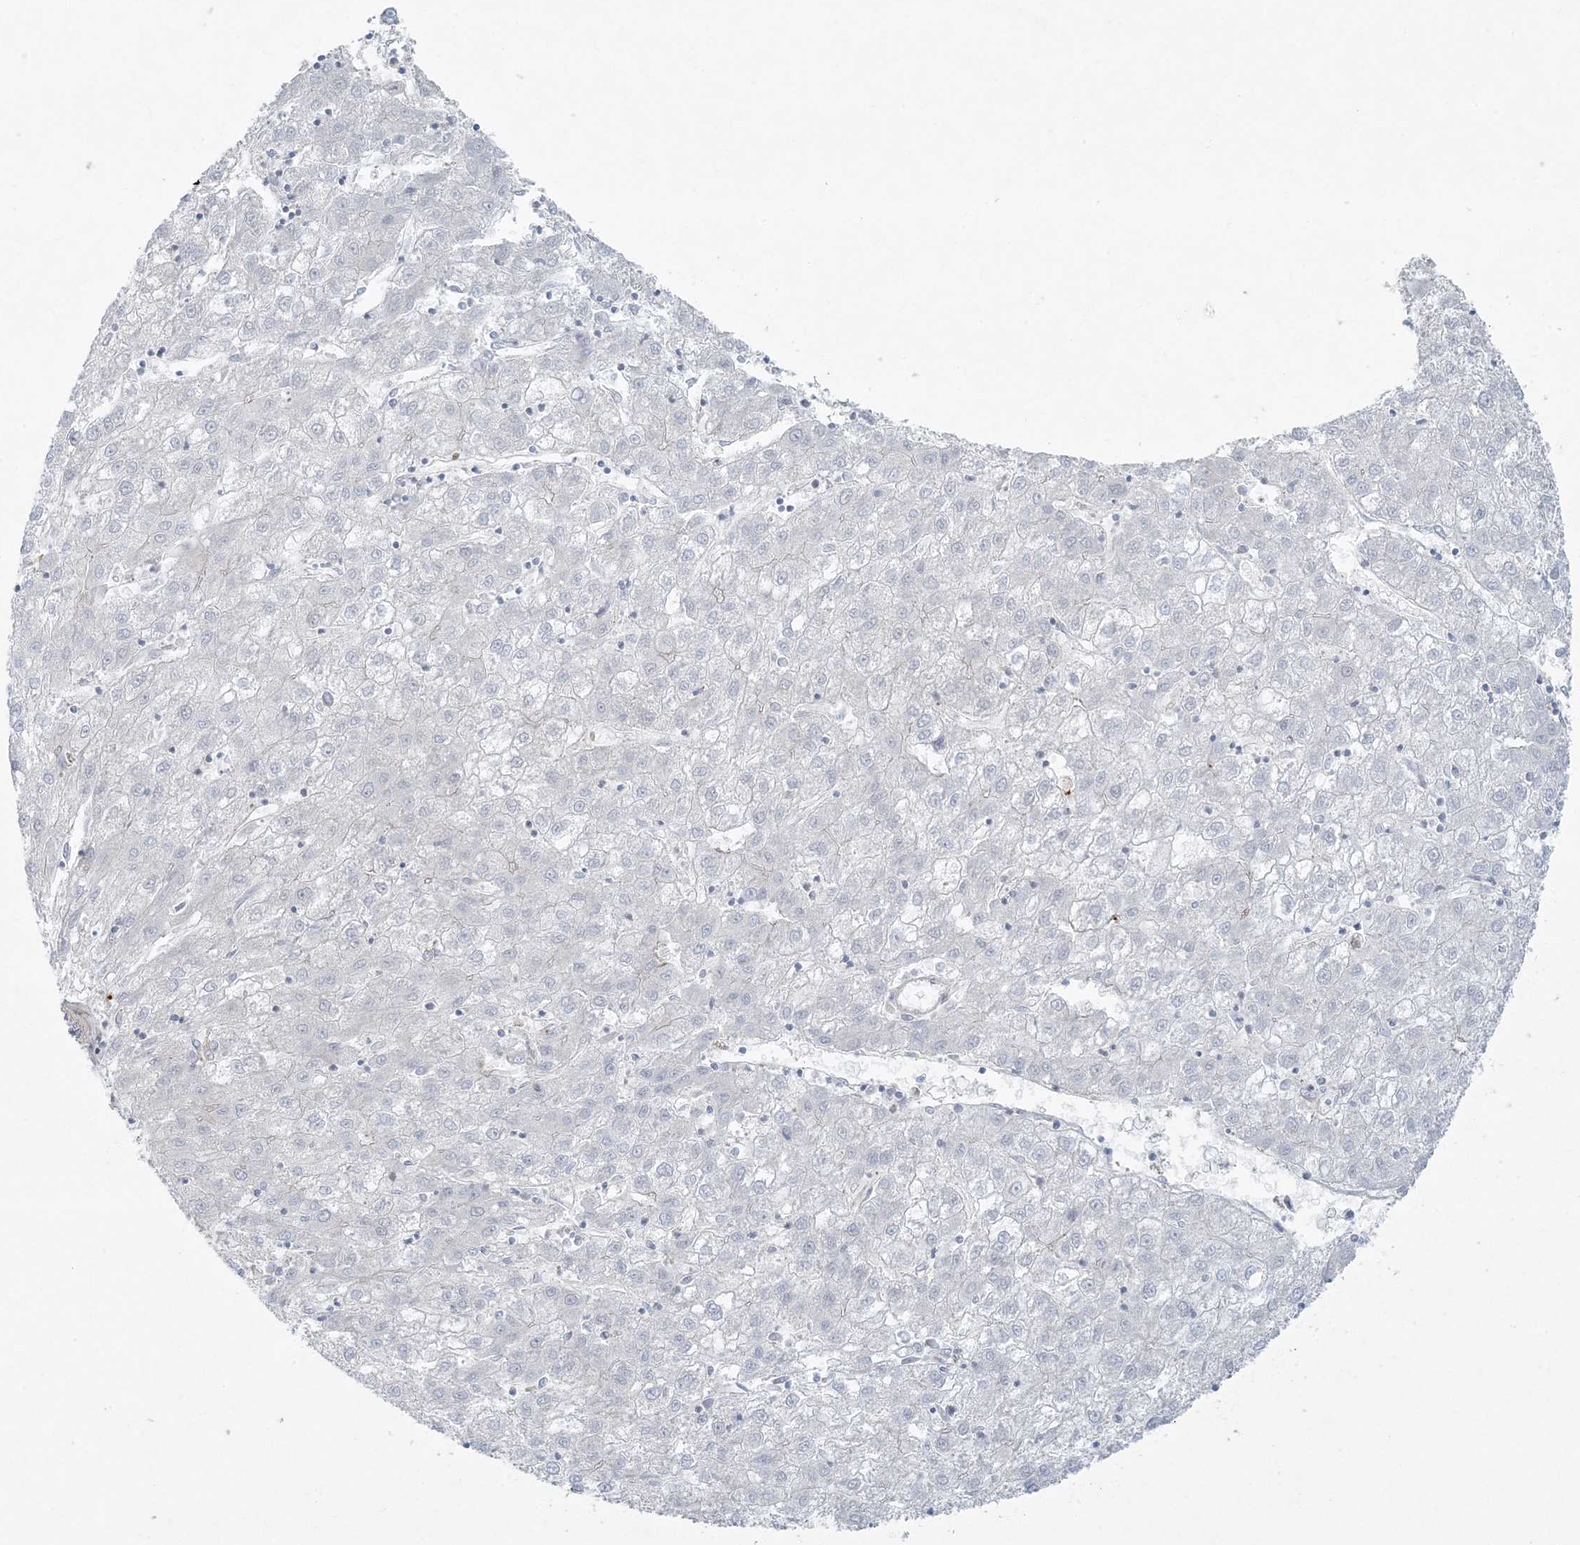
{"staining": {"intensity": "negative", "quantity": "none", "location": "none"}, "tissue": "liver cancer", "cell_type": "Tumor cells", "image_type": "cancer", "snomed": [{"axis": "morphology", "description": "Carcinoma, Hepatocellular, NOS"}, {"axis": "topography", "description": "Liver"}], "caption": "Immunohistochemistry (IHC) of human liver hepatocellular carcinoma reveals no expression in tumor cells. The staining is performed using DAB (3,3'-diaminobenzidine) brown chromogen with nuclei counter-stained in using hematoxylin.", "gene": "PIK3R4", "patient": {"sex": "male", "age": 72}}